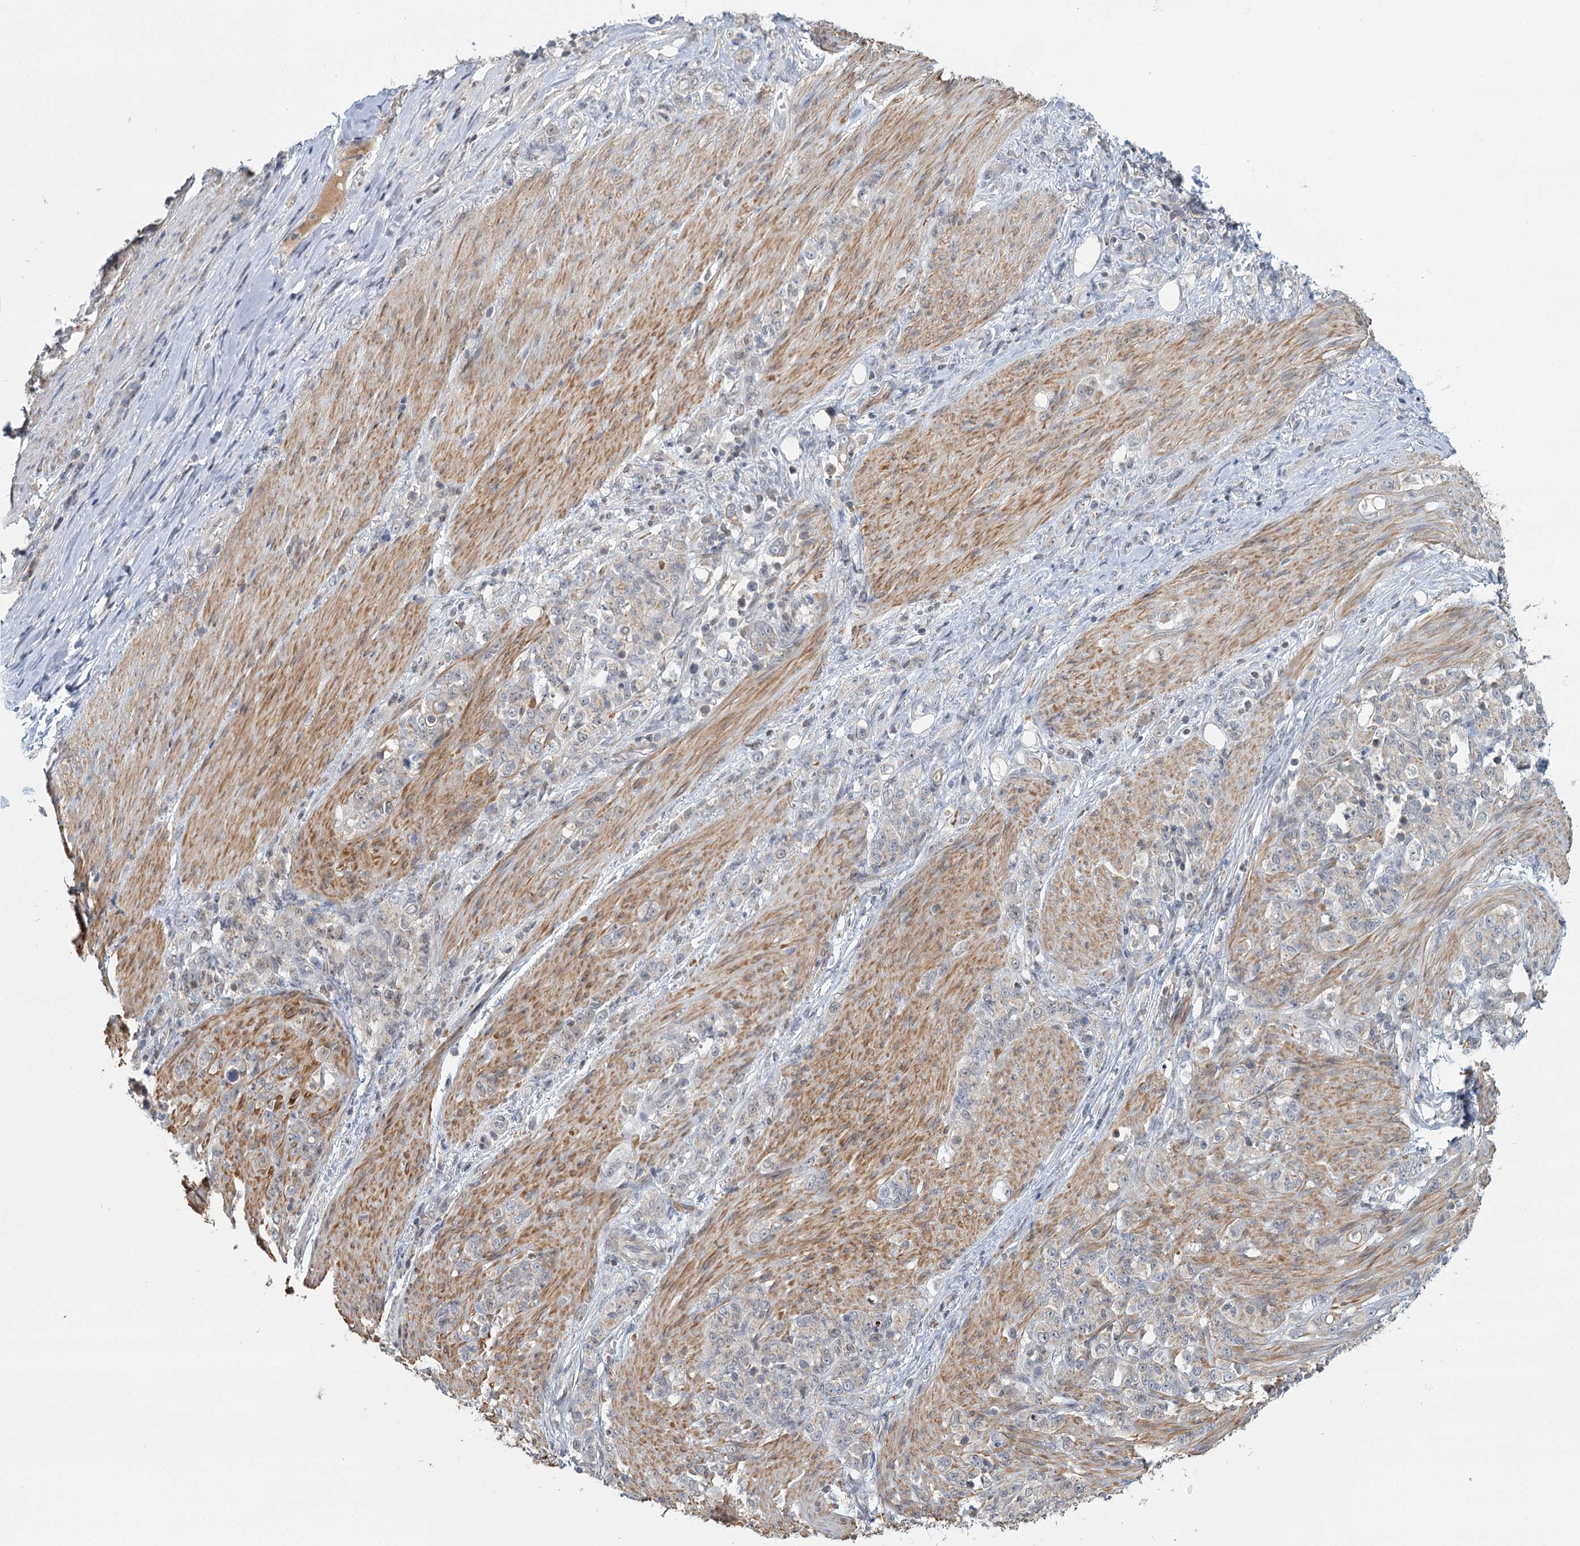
{"staining": {"intensity": "negative", "quantity": "none", "location": "none"}, "tissue": "stomach cancer", "cell_type": "Tumor cells", "image_type": "cancer", "snomed": [{"axis": "morphology", "description": "Adenocarcinoma, NOS"}, {"axis": "topography", "description": "Stomach"}], "caption": "Tumor cells show no significant expression in stomach cancer. The staining is performed using DAB (3,3'-diaminobenzidine) brown chromogen with nuclei counter-stained in using hematoxylin.", "gene": "GPATCH11", "patient": {"sex": "female", "age": 79}}